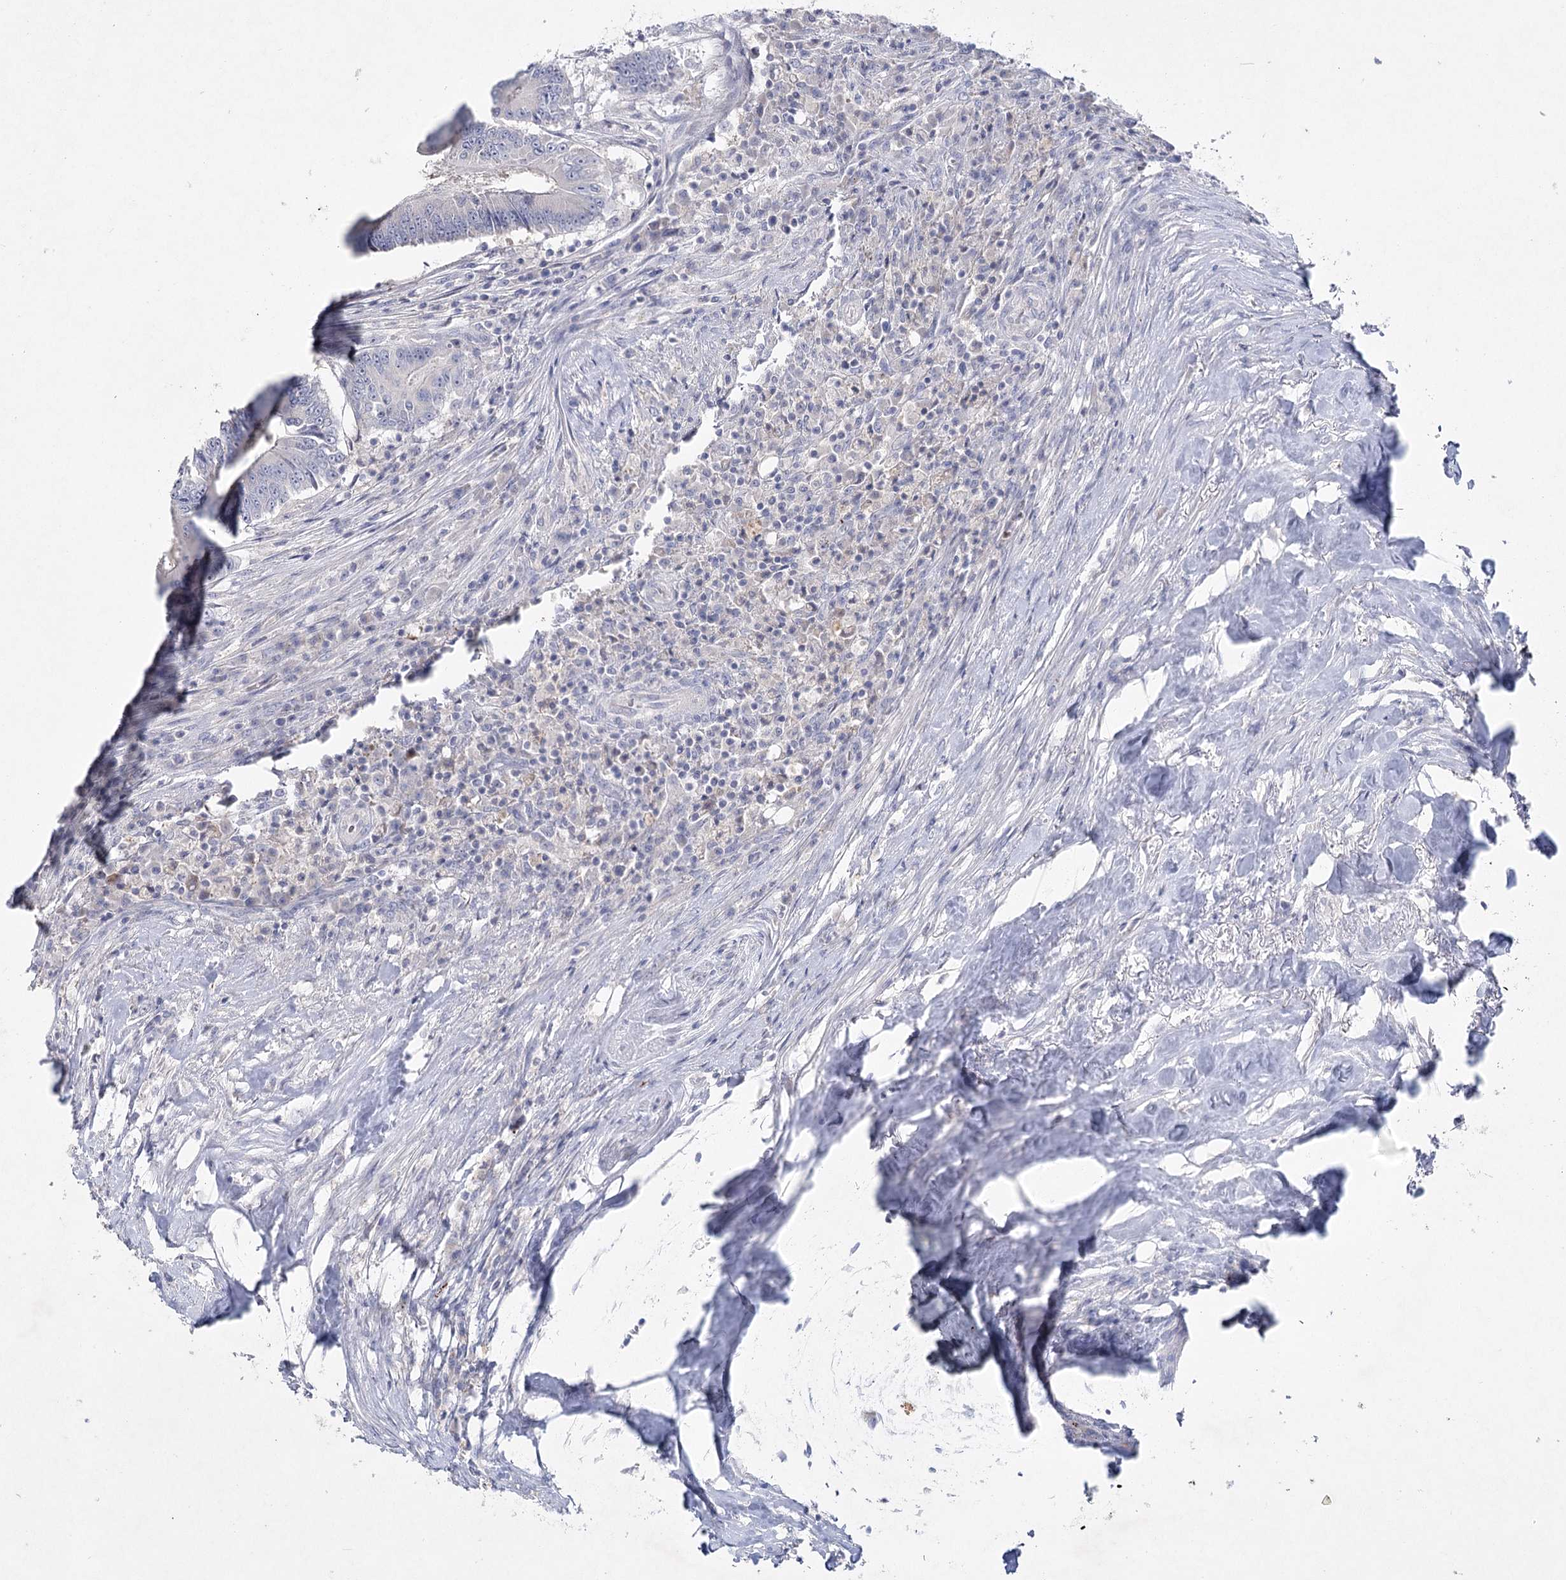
{"staining": {"intensity": "negative", "quantity": "none", "location": "none"}, "tissue": "colorectal cancer", "cell_type": "Tumor cells", "image_type": "cancer", "snomed": [{"axis": "morphology", "description": "Adenocarcinoma, NOS"}, {"axis": "topography", "description": "Colon"}], "caption": "IHC photomicrograph of human adenocarcinoma (colorectal) stained for a protein (brown), which shows no positivity in tumor cells. (DAB (3,3'-diaminobenzidine) IHC, high magnification).", "gene": "MAP3K13", "patient": {"sex": "male", "age": 83}}